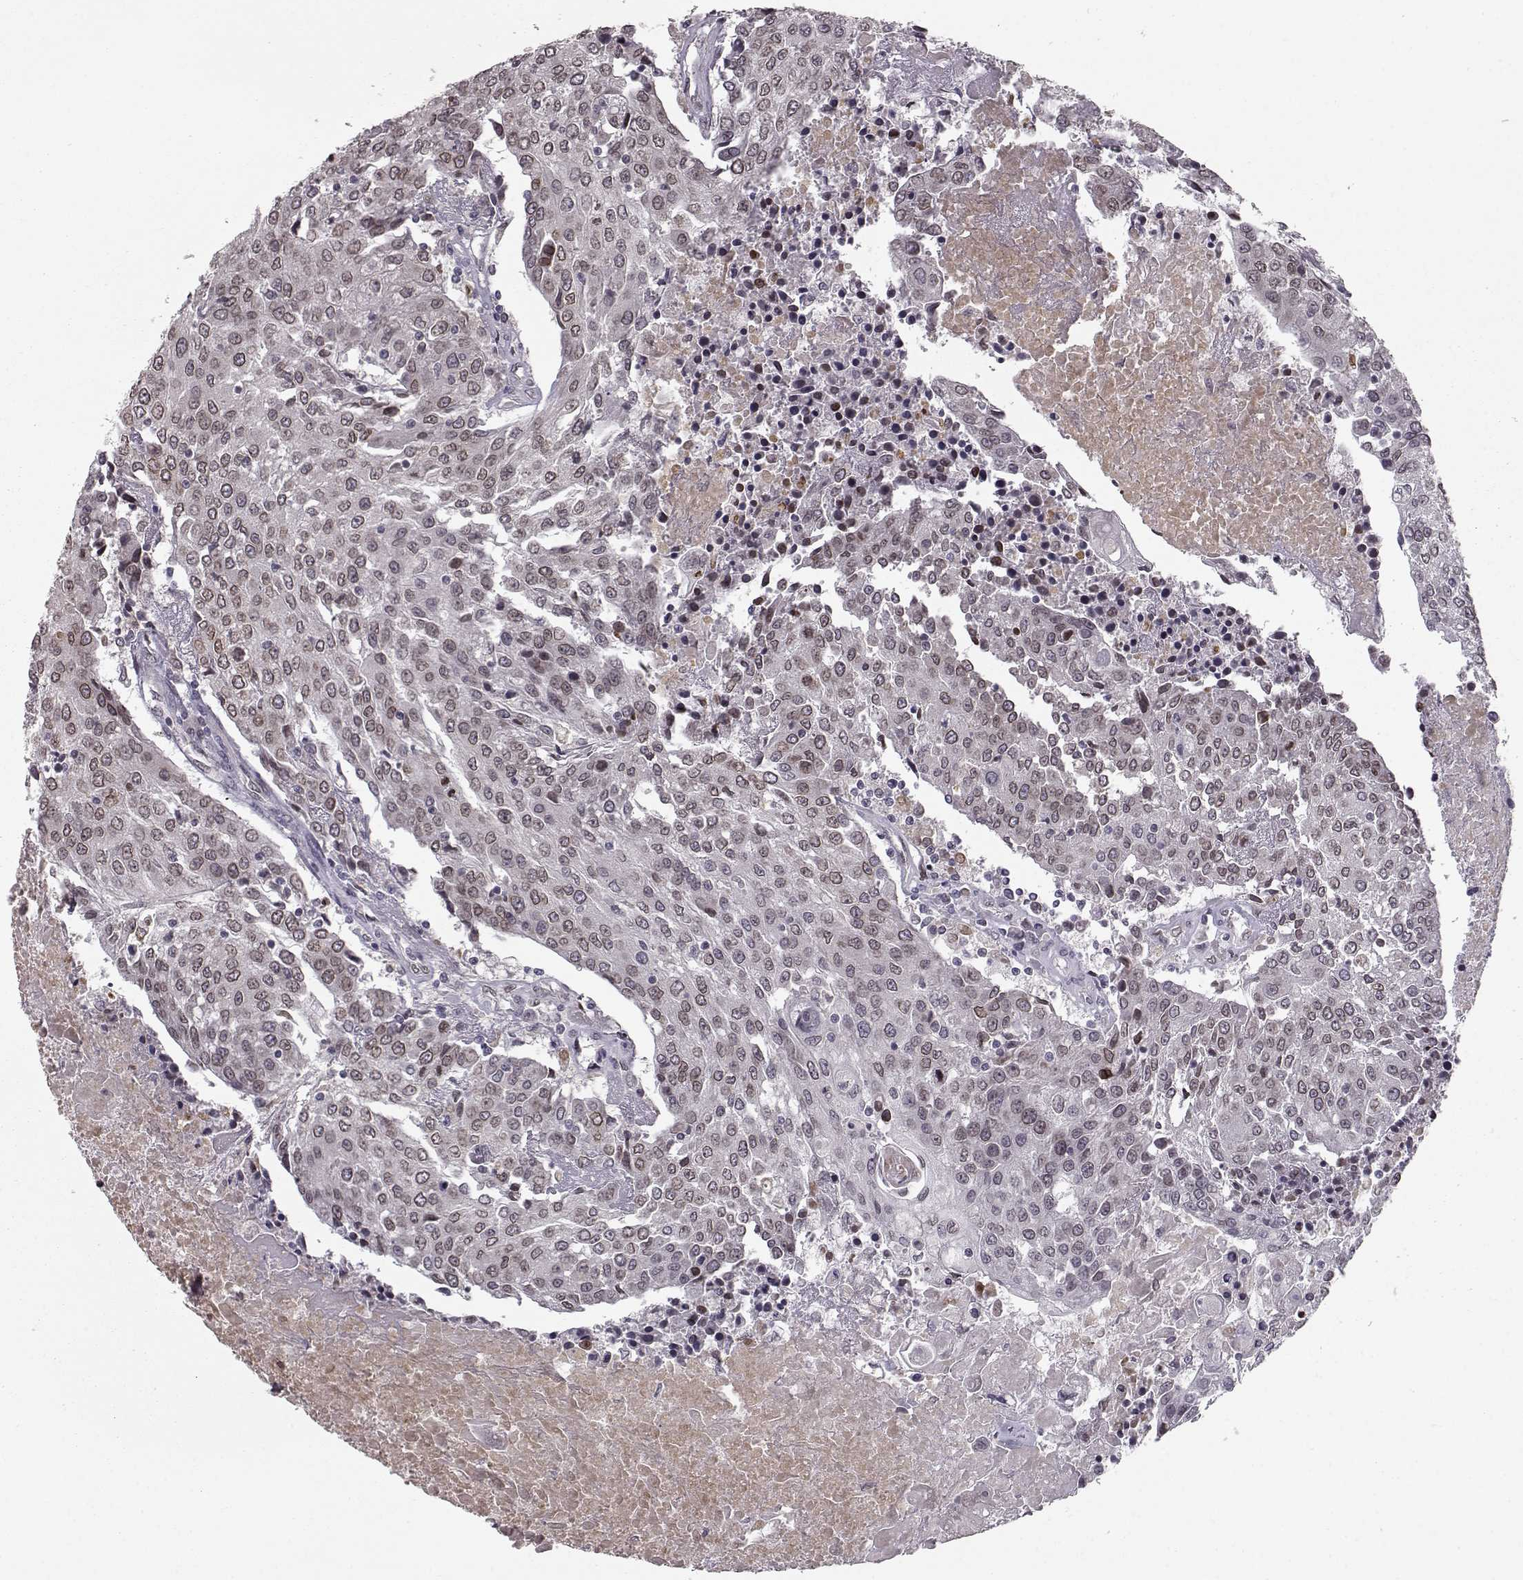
{"staining": {"intensity": "weak", "quantity": ">75%", "location": "cytoplasmic/membranous,nuclear"}, "tissue": "urothelial cancer", "cell_type": "Tumor cells", "image_type": "cancer", "snomed": [{"axis": "morphology", "description": "Urothelial carcinoma, High grade"}, {"axis": "topography", "description": "Urinary bladder"}], "caption": "High-magnification brightfield microscopy of urothelial carcinoma (high-grade) stained with DAB (brown) and counterstained with hematoxylin (blue). tumor cells exhibit weak cytoplasmic/membranous and nuclear positivity is present in about>75% of cells.", "gene": "NUP37", "patient": {"sex": "female", "age": 85}}